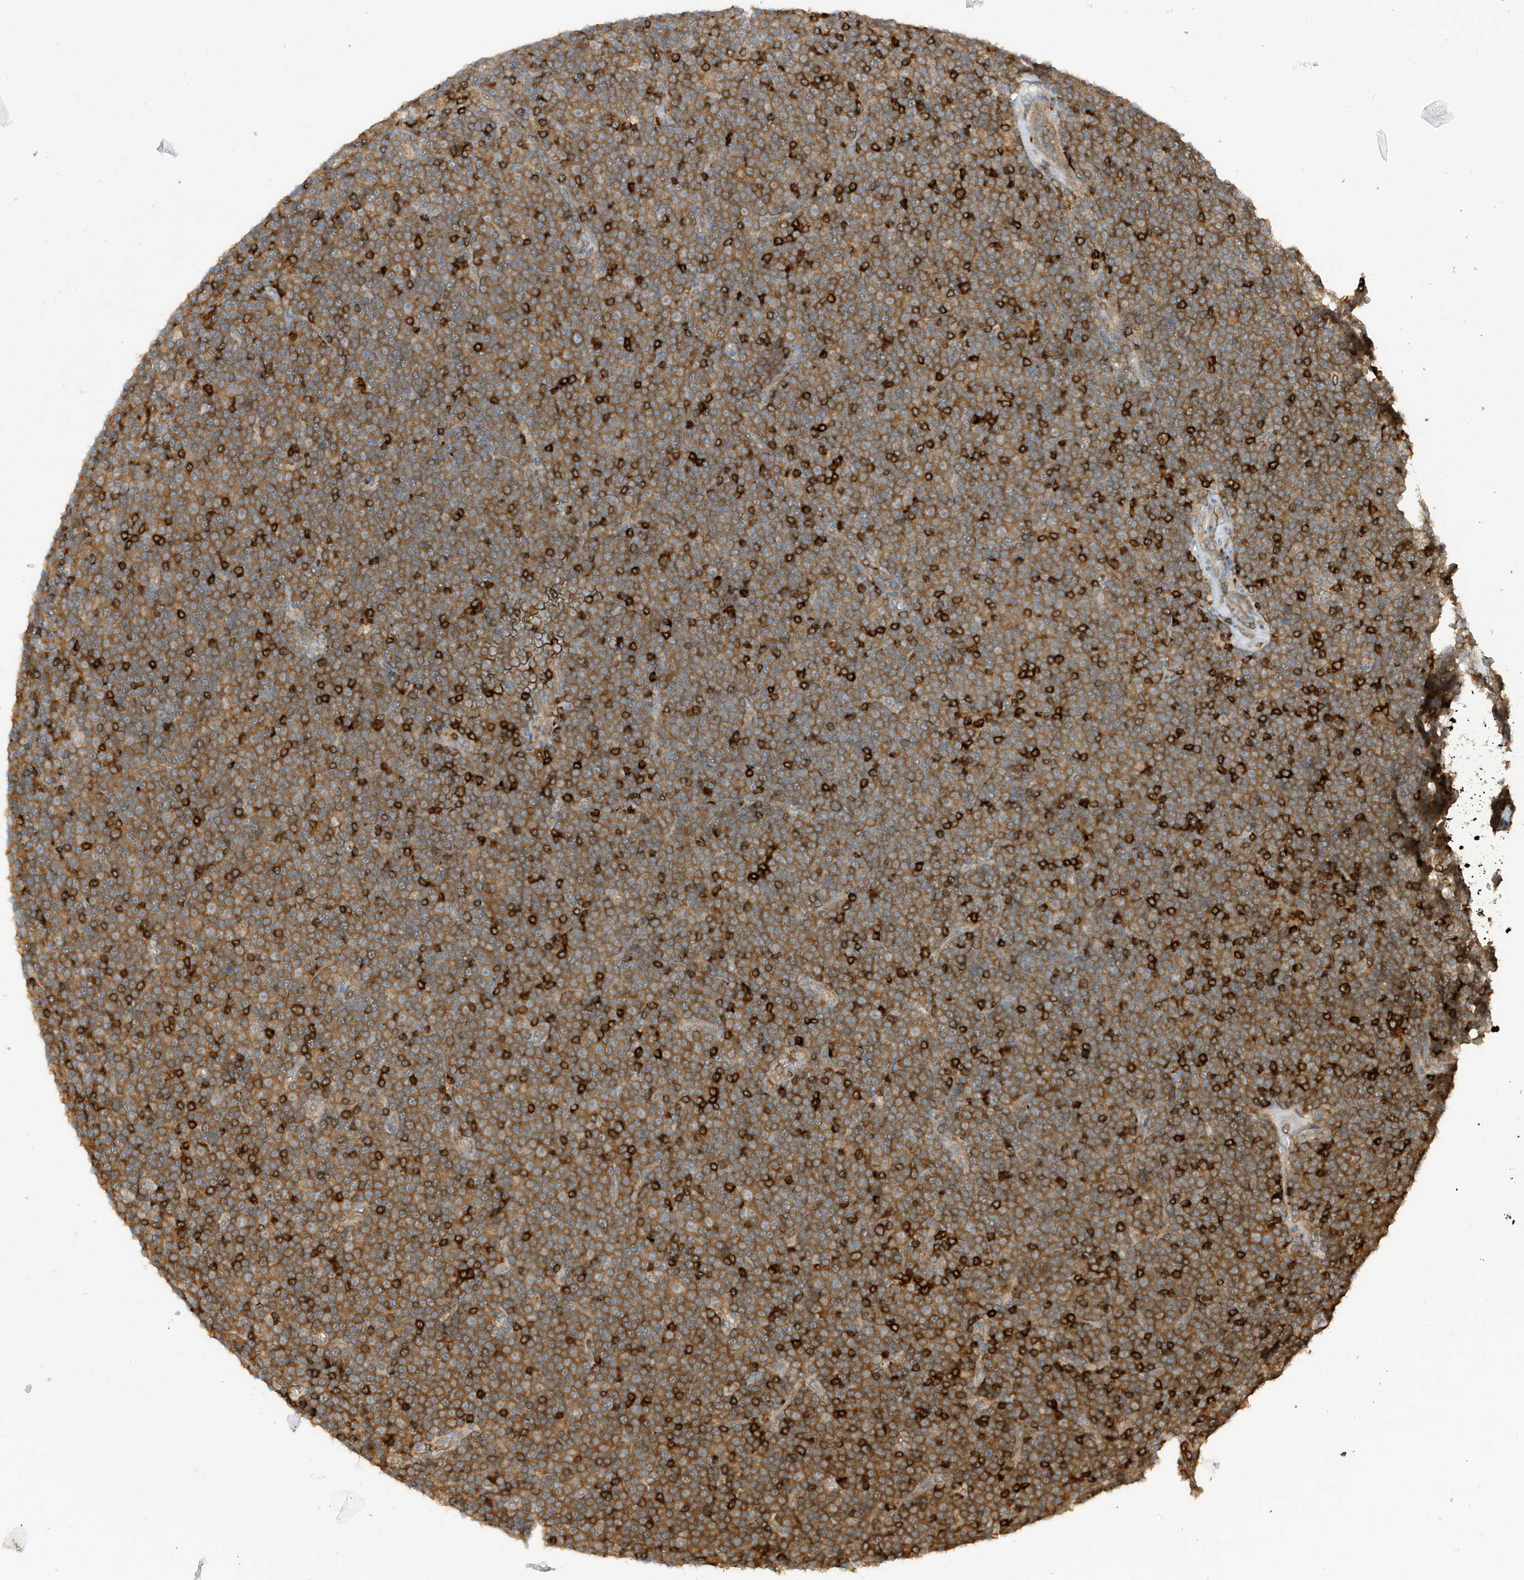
{"staining": {"intensity": "moderate", "quantity": "25%-75%", "location": "cytoplasmic/membranous"}, "tissue": "lymphoma", "cell_type": "Tumor cells", "image_type": "cancer", "snomed": [{"axis": "morphology", "description": "Malignant lymphoma, non-Hodgkin's type, Low grade"}, {"axis": "topography", "description": "Lymph node"}], "caption": "Protein expression analysis of human lymphoma reveals moderate cytoplasmic/membranous positivity in approximately 25%-75% of tumor cells.", "gene": "PHACTR2", "patient": {"sex": "female", "age": 67}}